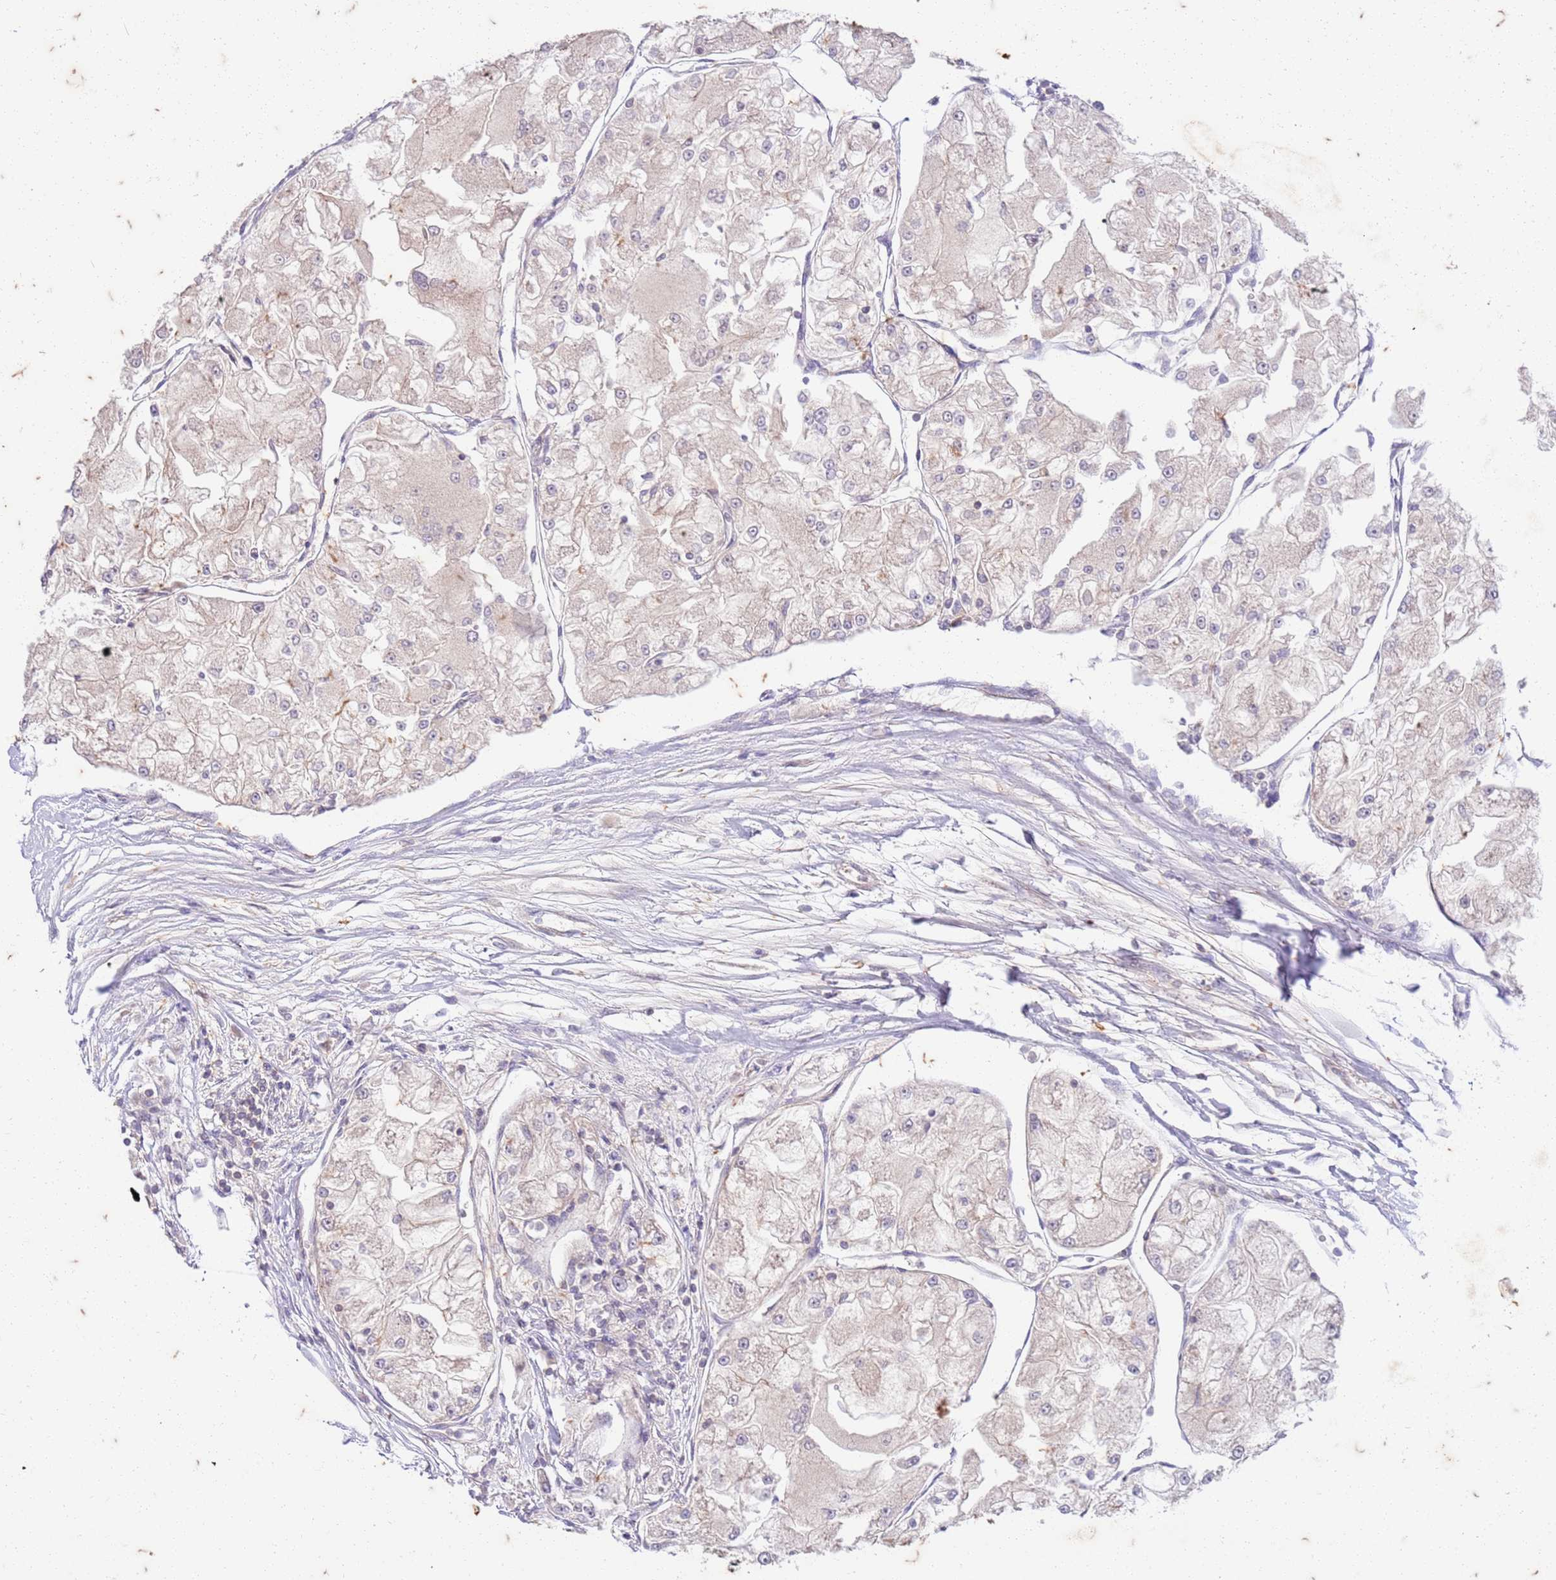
{"staining": {"intensity": "negative", "quantity": "none", "location": "none"}, "tissue": "renal cancer", "cell_type": "Tumor cells", "image_type": "cancer", "snomed": [{"axis": "morphology", "description": "Adenocarcinoma, NOS"}, {"axis": "topography", "description": "Kidney"}], "caption": "Renal adenocarcinoma stained for a protein using immunohistochemistry shows no positivity tumor cells.", "gene": "RAPGEF3", "patient": {"sex": "female", "age": 72}}